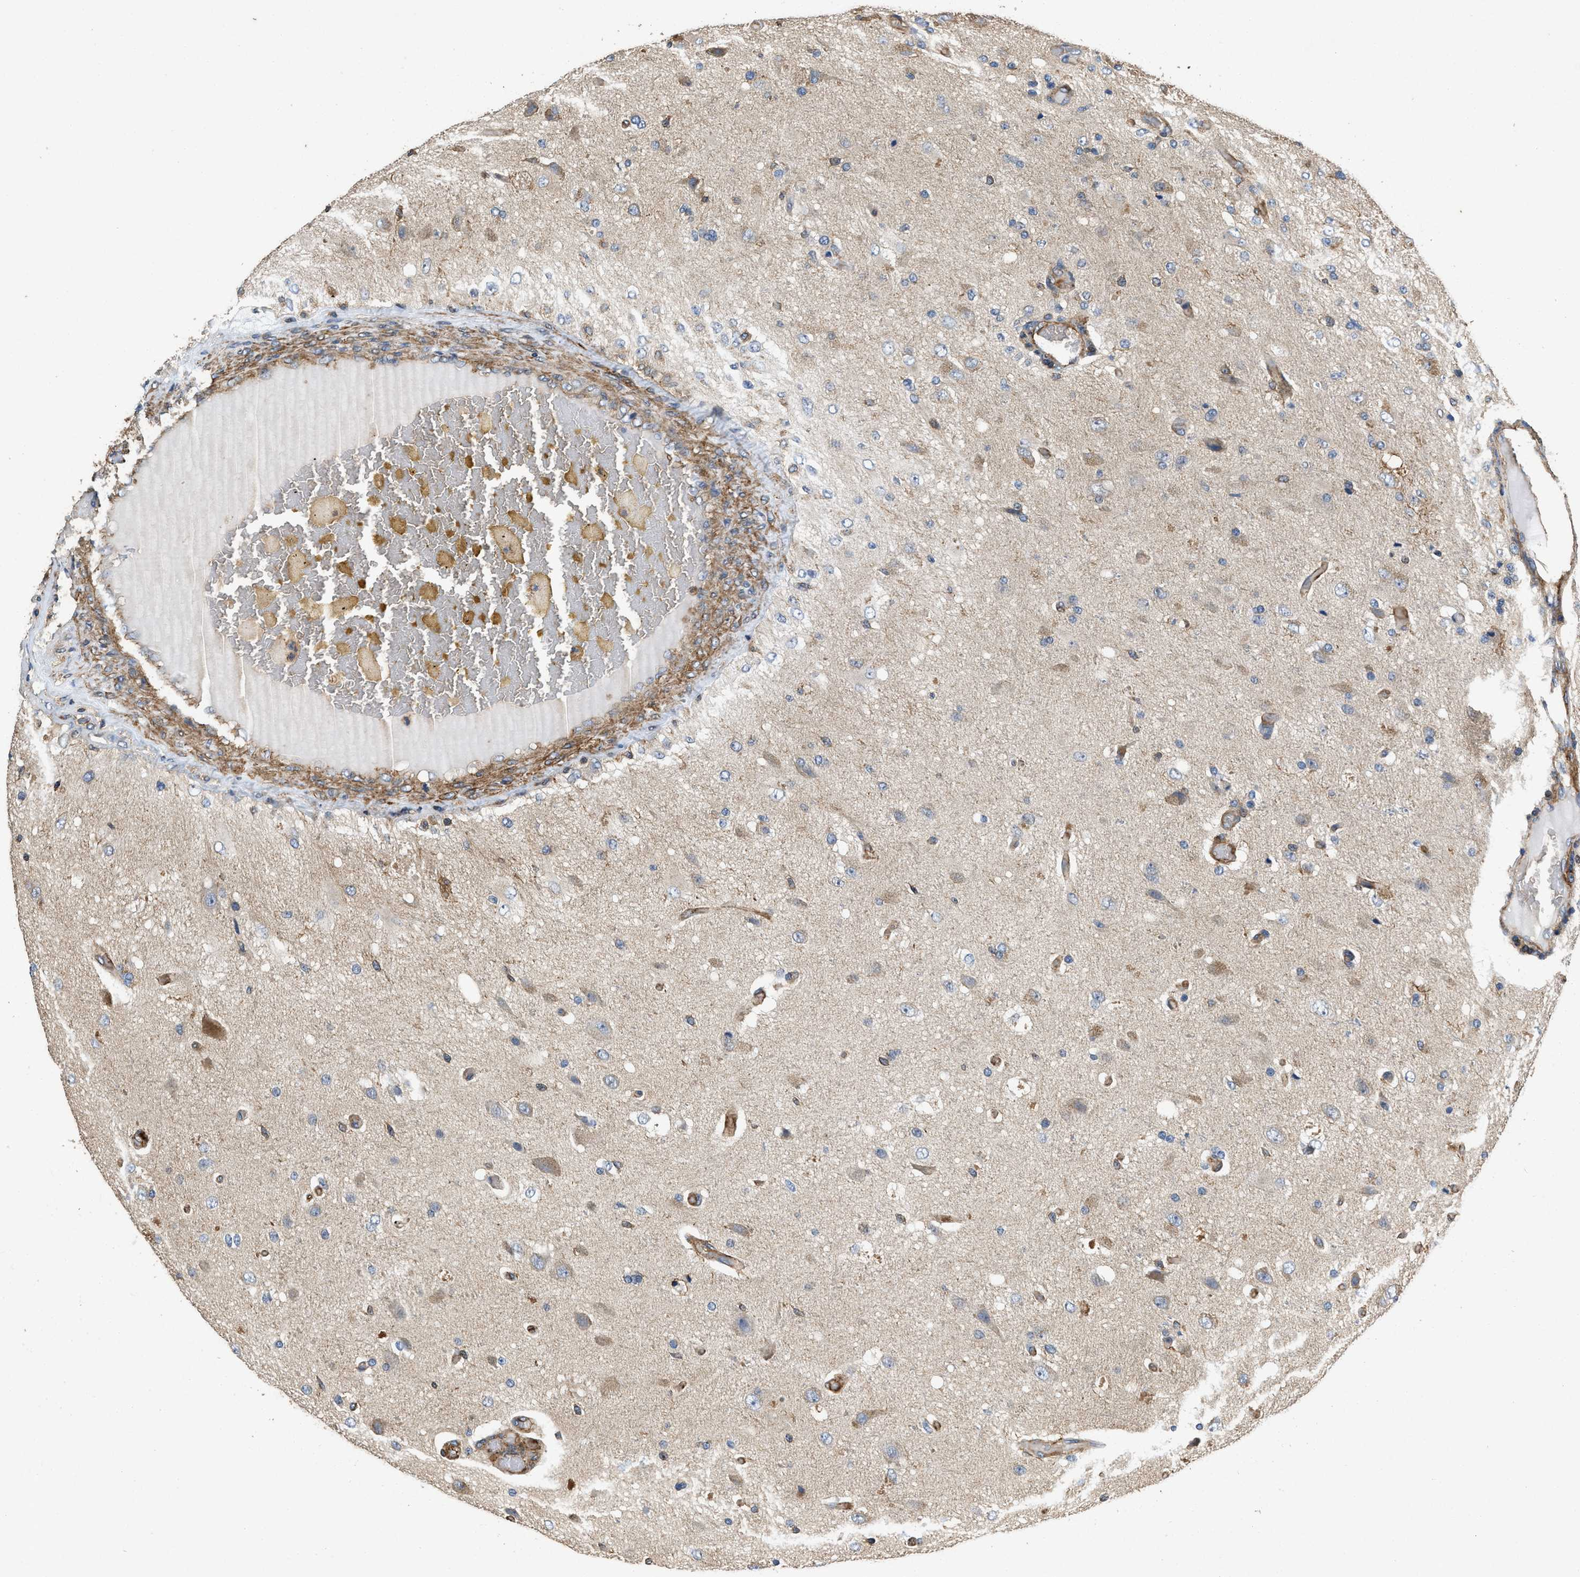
{"staining": {"intensity": "weak", "quantity": "<25%", "location": "cytoplasmic/membranous"}, "tissue": "glioma", "cell_type": "Tumor cells", "image_type": "cancer", "snomed": [{"axis": "morphology", "description": "Normal tissue, NOS"}, {"axis": "morphology", "description": "Glioma, malignant, High grade"}, {"axis": "topography", "description": "Cerebral cortex"}], "caption": "Malignant glioma (high-grade) stained for a protein using immunohistochemistry (IHC) reveals no positivity tumor cells.", "gene": "LINGO2", "patient": {"sex": "male", "age": 77}}